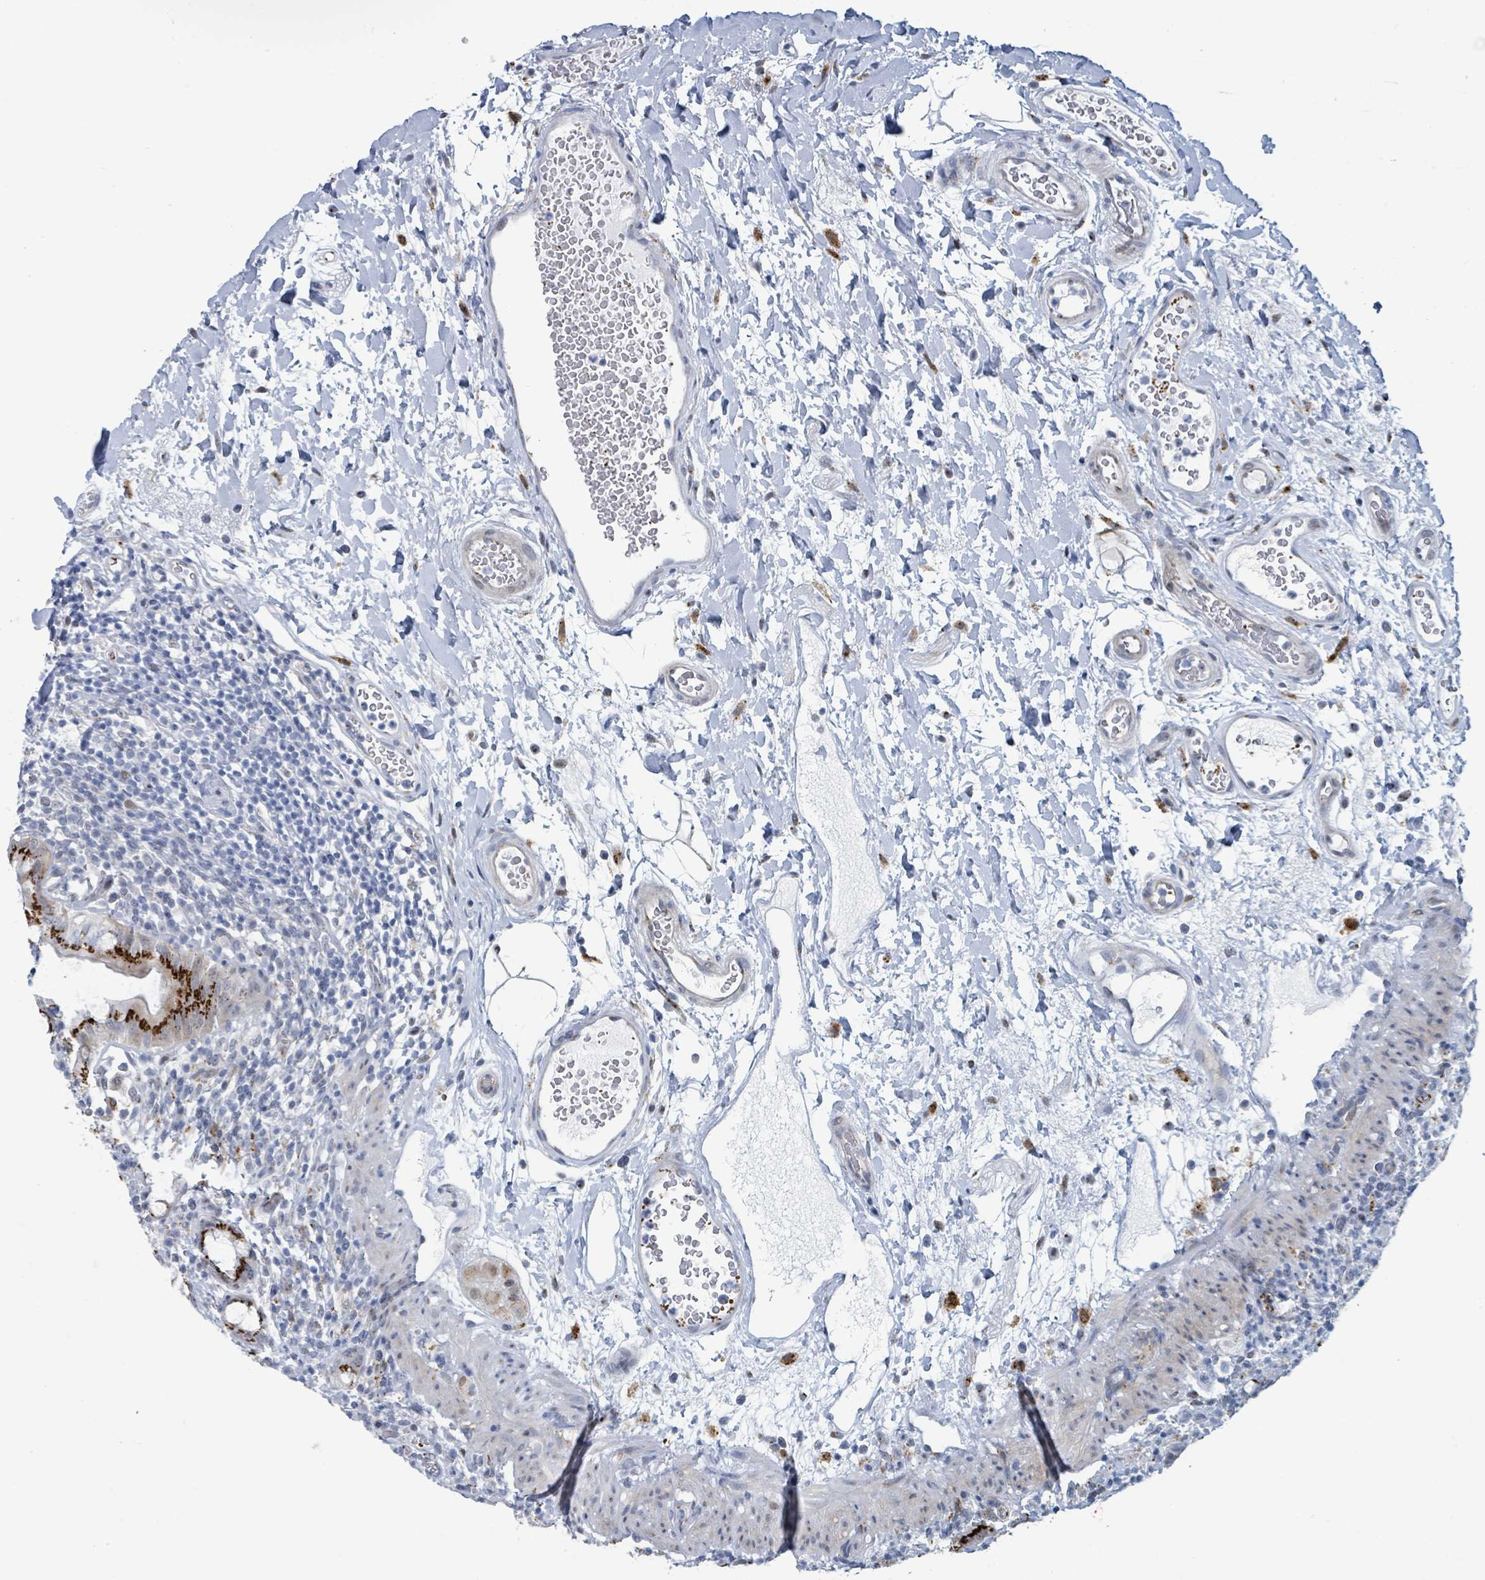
{"staining": {"intensity": "strong", "quantity": "25%-75%", "location": "cytoplasmic/membranous"}, "tissue": "rectum", "cell_type": "Glandular cells", "image_type": "normal", "snomed": [{"axis": "morphology", "description": "Normal tissue, NOS"}, {"axis": "topography", "description": "Rectum"}], "caption": "The photomicrograph exhibits a brown stain indicating the presence of a protein in the cytoplasmic/membranous of glandular cells in rectum. (DAB (3,3'-diaminobenzidine) = brown stain, brightfield microscopy at high magnification).", "gene": "DCAF5", "patient": {"sex": "female", "age": 57}}